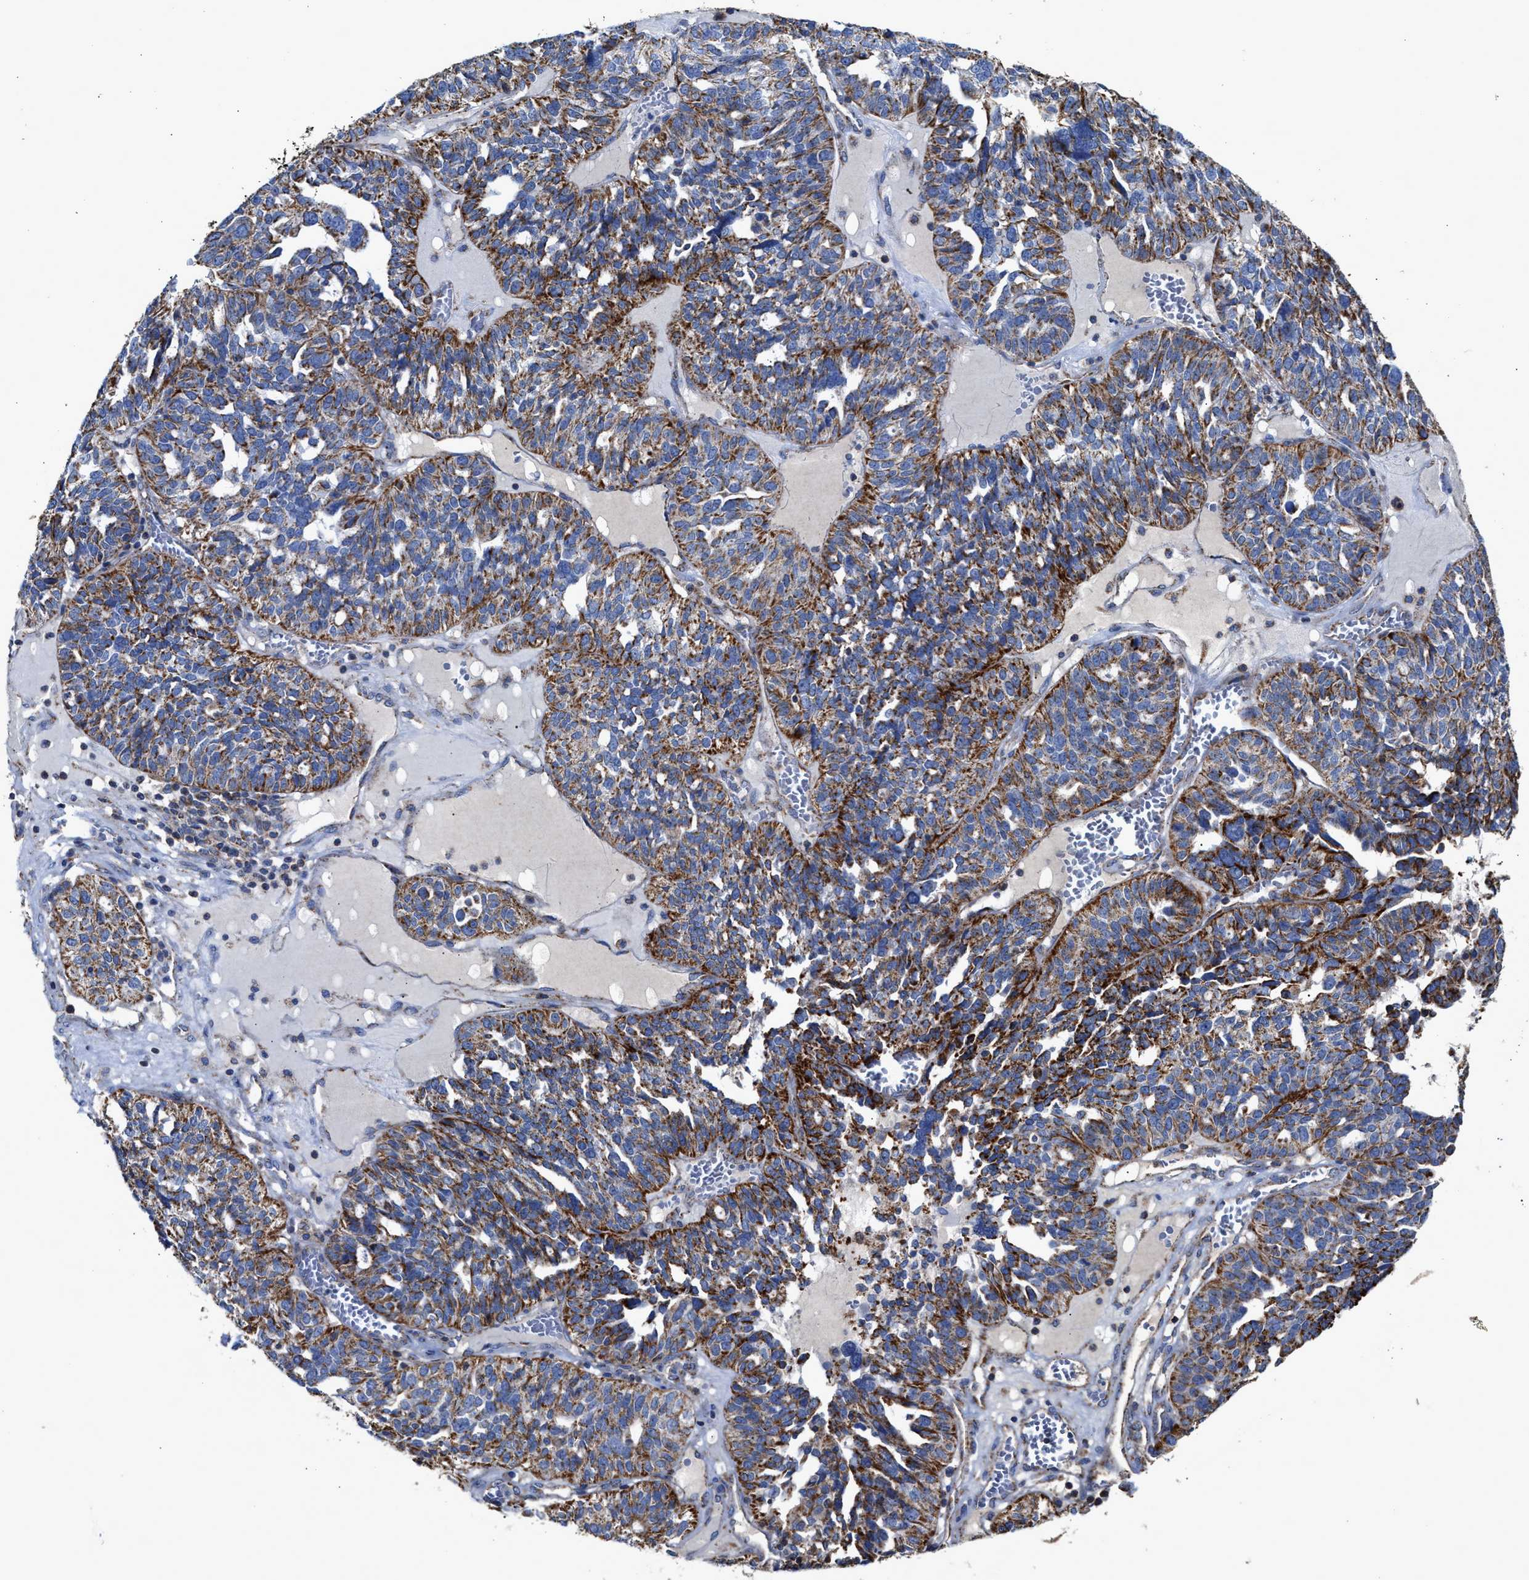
{"staining": {"intensity": "moderate", "quantity": ">75%", "location": "cytoplasmic/membranous"}, "tissue": "ovarian cancer", "cell_type": "Tumor cells", "image_type": "cancer", "snomed": [{"axis": "morphology", "description": "Cystadenocarcinoma, serous, NOS"}, {"axis": "topography", "description": "Ovary"}], "caption": "A medium amount of moderate cytoplasmic/membranous expression is seen in approximately >75% of tumor cells in ovarian cancer (serous cystadenocarcinoma) tissue.", "gene": "MECR", "patient": {"sex": "female", "age": 59}}